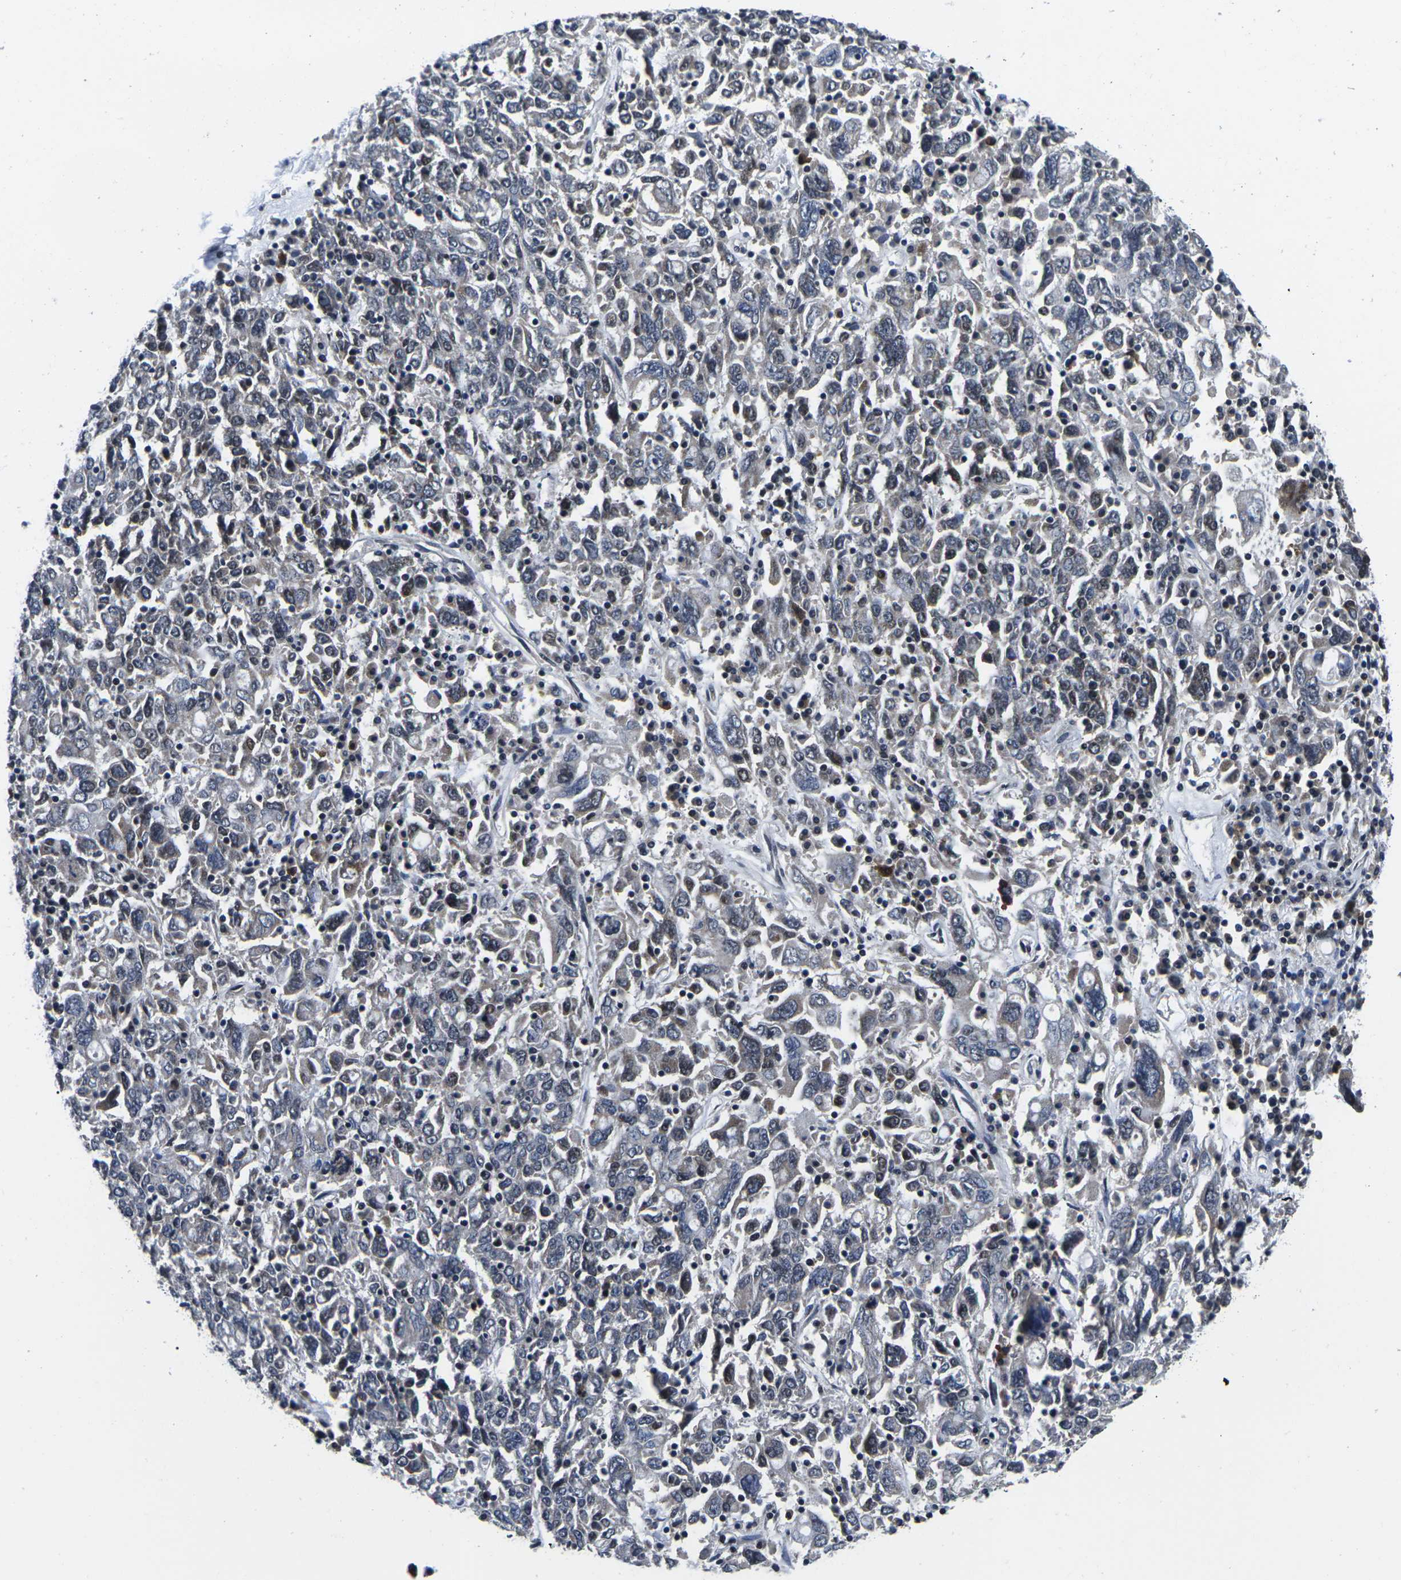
{"staining": {"intensity": "moderate", "quantity": "<25%", "location": "cytoplasmic/membranous,nuclear"}, "tissue": "ovarian cancer", "cell_type": "Tumor cells", "image_type": "cancer", "snomed": [{"axis": "morphology", "description": "Carcinoma, endometroid"}, {"axis": "topography", "description": "Ovary"}], "caption": "IHC of ovarian cancer (endometroid carcinoma) demonstrates low levels of moderate cytoplasmic/membranous and nuclear staining in about <25% of tumor cells. The staining was performed using DAB (3,3'-diaminobenzidine), with brown indicating positive protein expression. Nuclei are stained blue with hematoxylin.", "gene": "CDC73", "patient": {"sex": "female", "age": 62}}